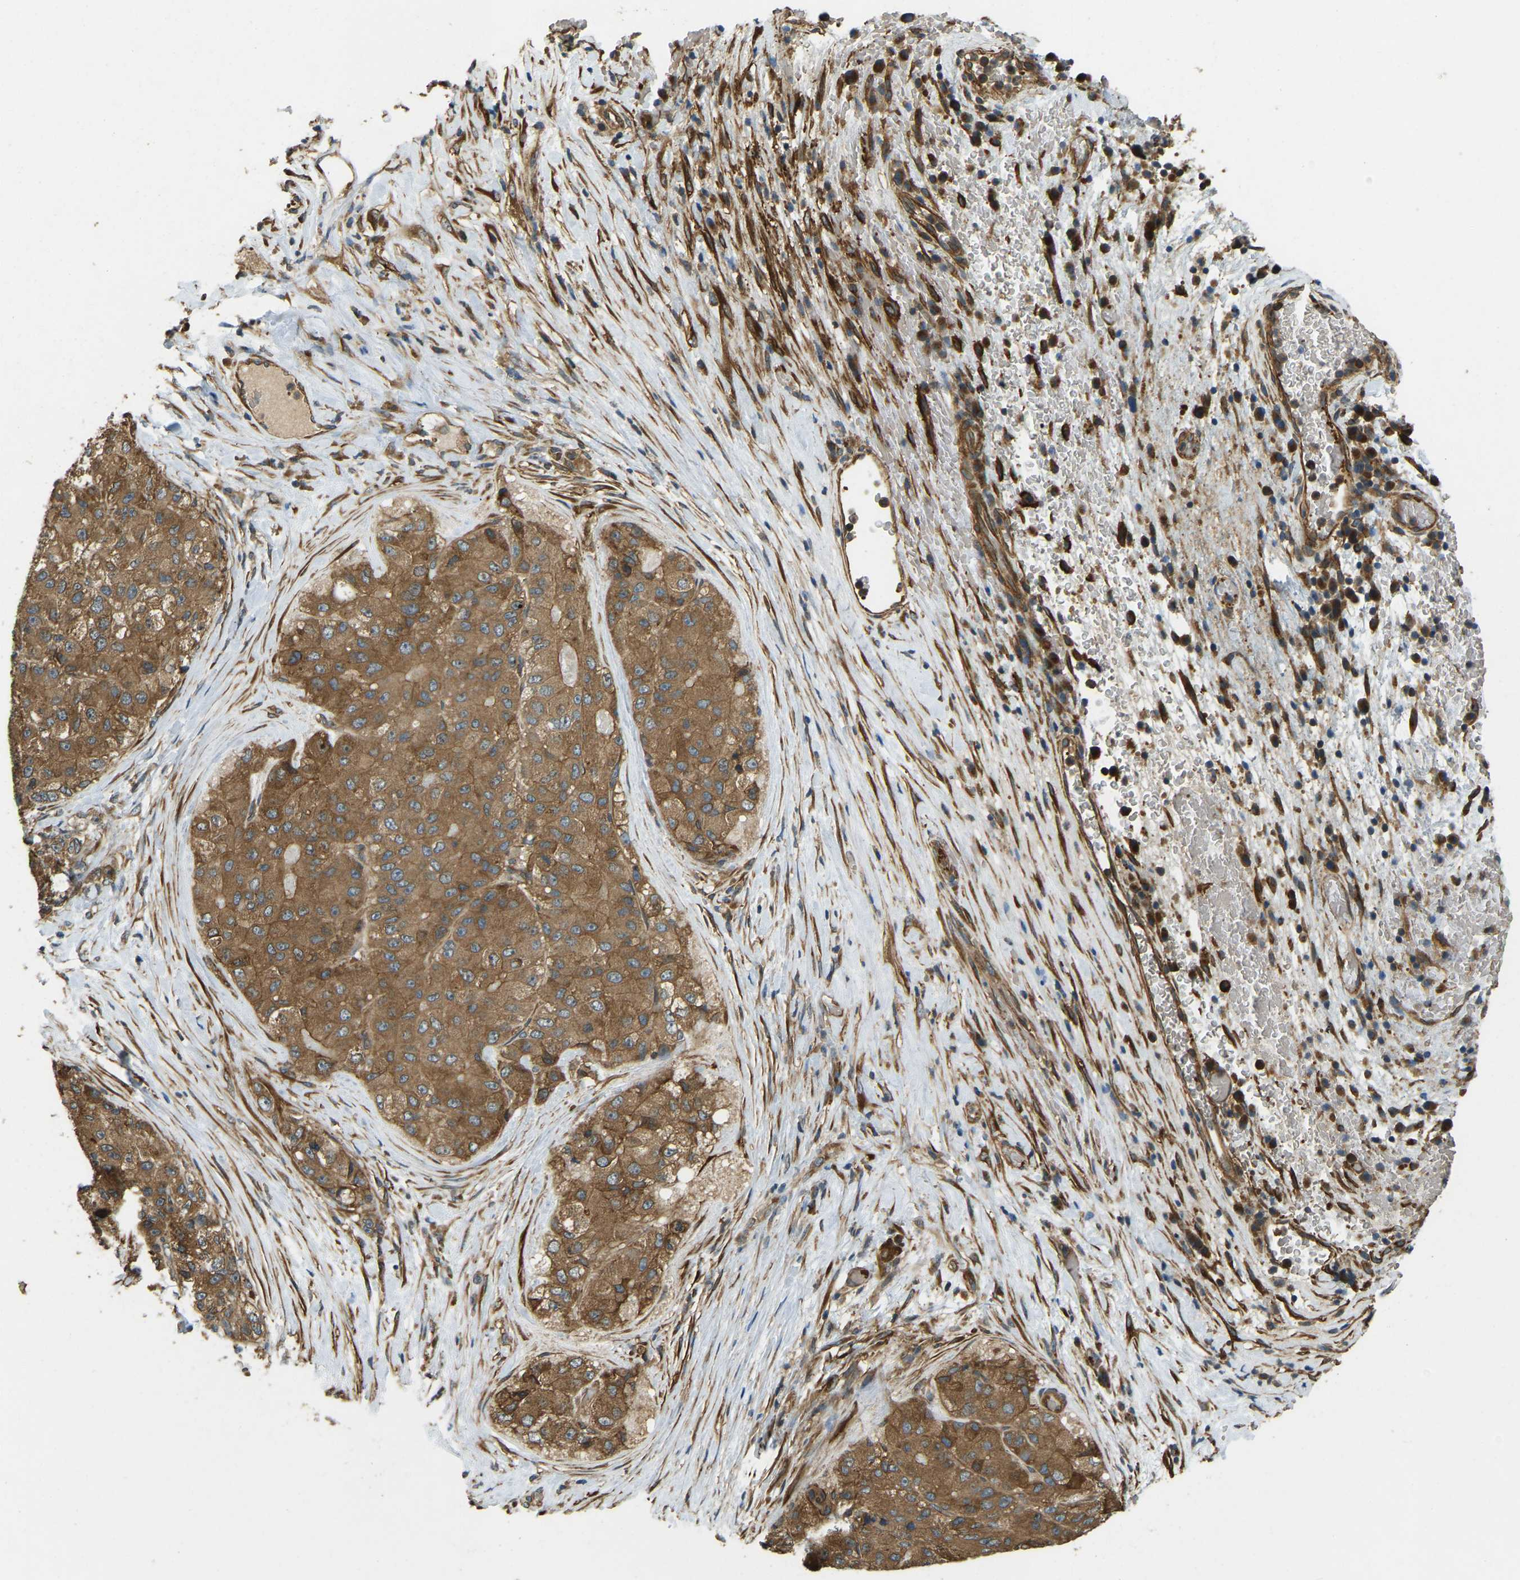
{"staining": {"intensity": "moderate", "quantity": ">75%", "location": "cytoplasmic/membranous"}, "tissue": "liver cancer", "cell_type": "Tumor cells", "image_type": "cancer", "snomed": [{"axis": "morphology", "description": "Carcinoma, Hepatocellular, NOS"}, {"axis": "topography", "description": "Liver"}], "caption": "A high-resolution micrograph shows immunohistochemistry (IHC) staining of liver cancer, which exhibits moderate cytoplasmic/membranous positivity in approximately >75% of tumor cells.", "gene": "ERGIC1", "patient": {"sex": "male", "age": 80}}